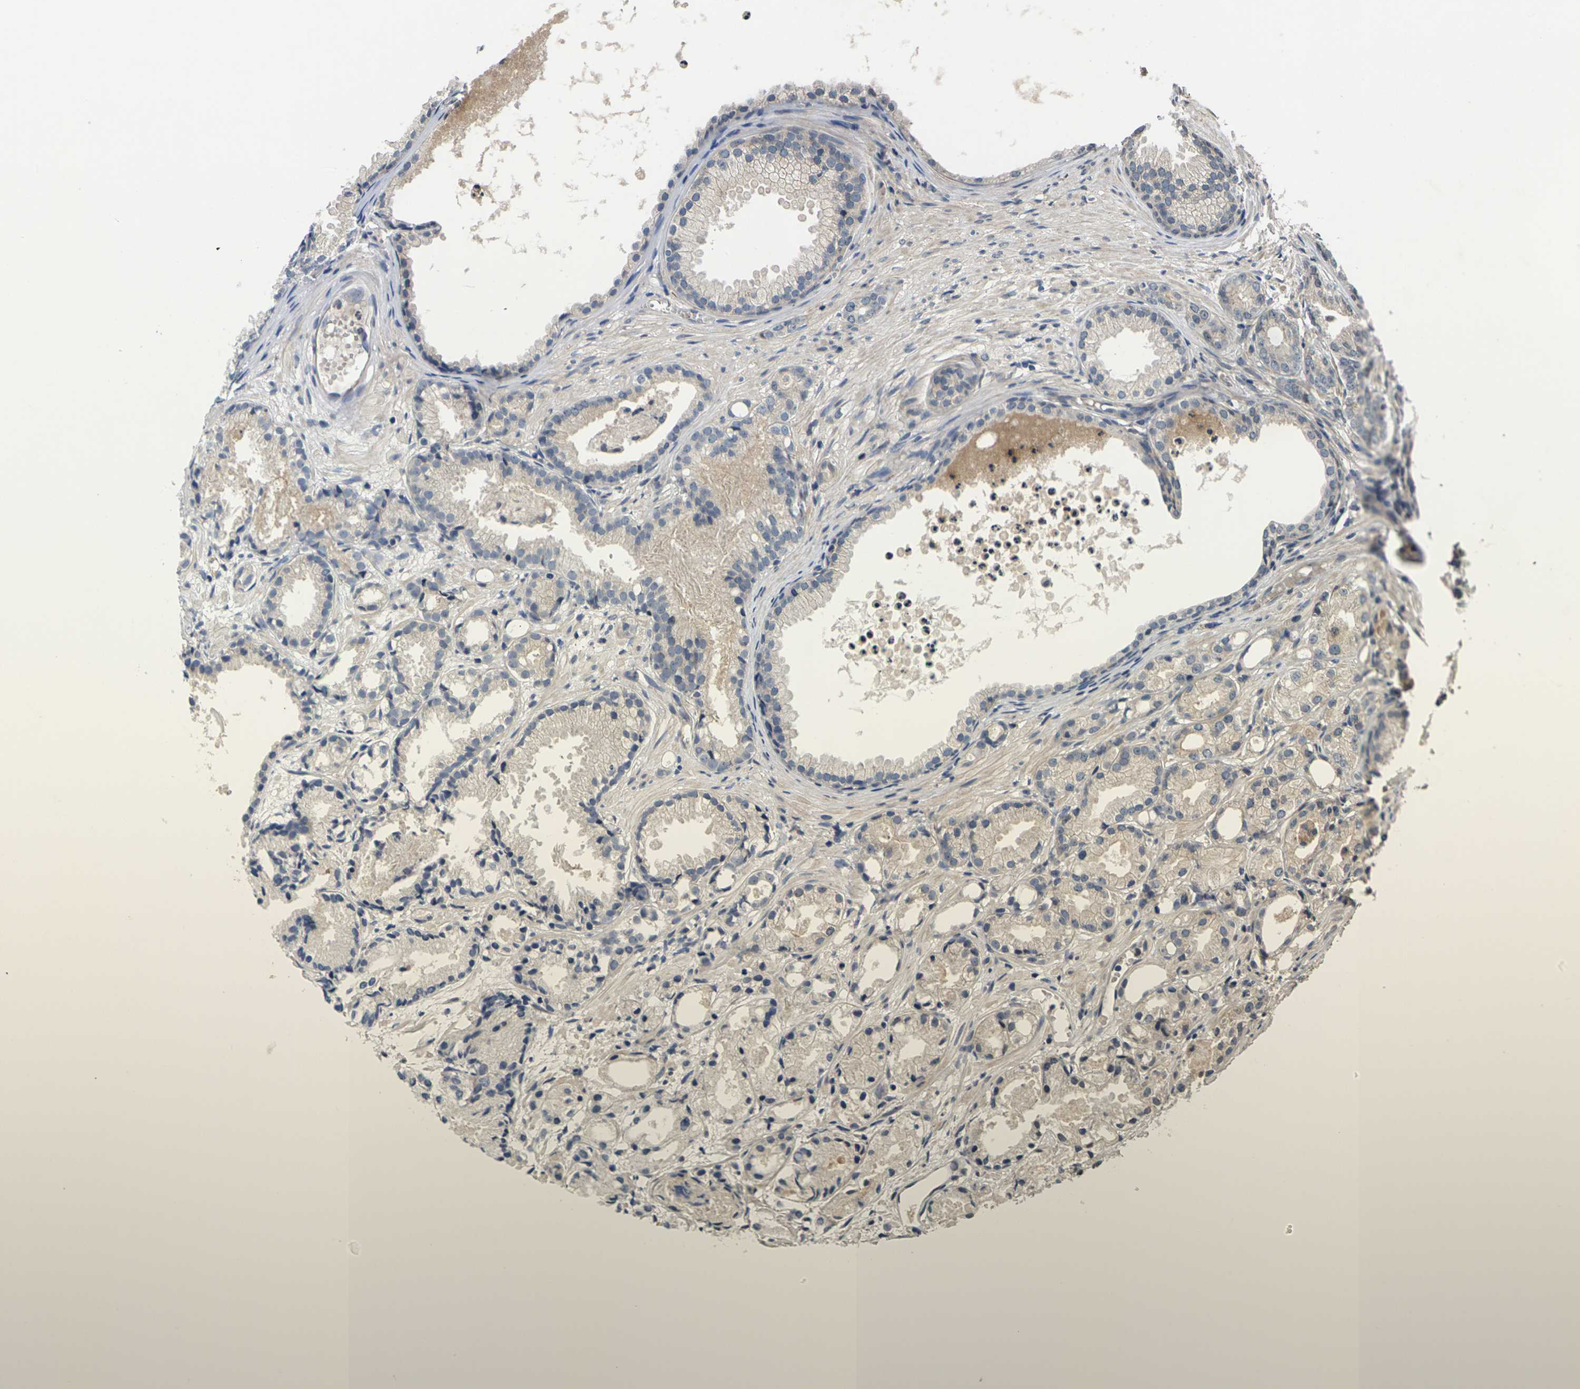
{"staining": {"intensity": "negative", "quantity": "none", "location": "none"}, "tissue": "prostate cancer", "cell_type": "Tumor cells", "image_type": "cancer", "snomed": [{"axis": "morphology", "description": "Adenocarcinoma, Low grade"}, {"axis": "topography", "description": "Prostate"}], "caption": "High magnification brightfield microscopy of prostate cancer stained with DAB (3,3'-diaminobenzidine) (brown) and counterstained with hematoxylin (blue): tumor cells show no significant positivity. (Stains: DAB immunohistochemistry with hematoxylin counter stain, Microscopy: brightfield microscopy at high magnification).", "gene": "SLC2A2", "patient": {"sex": "male", "age": 72}}